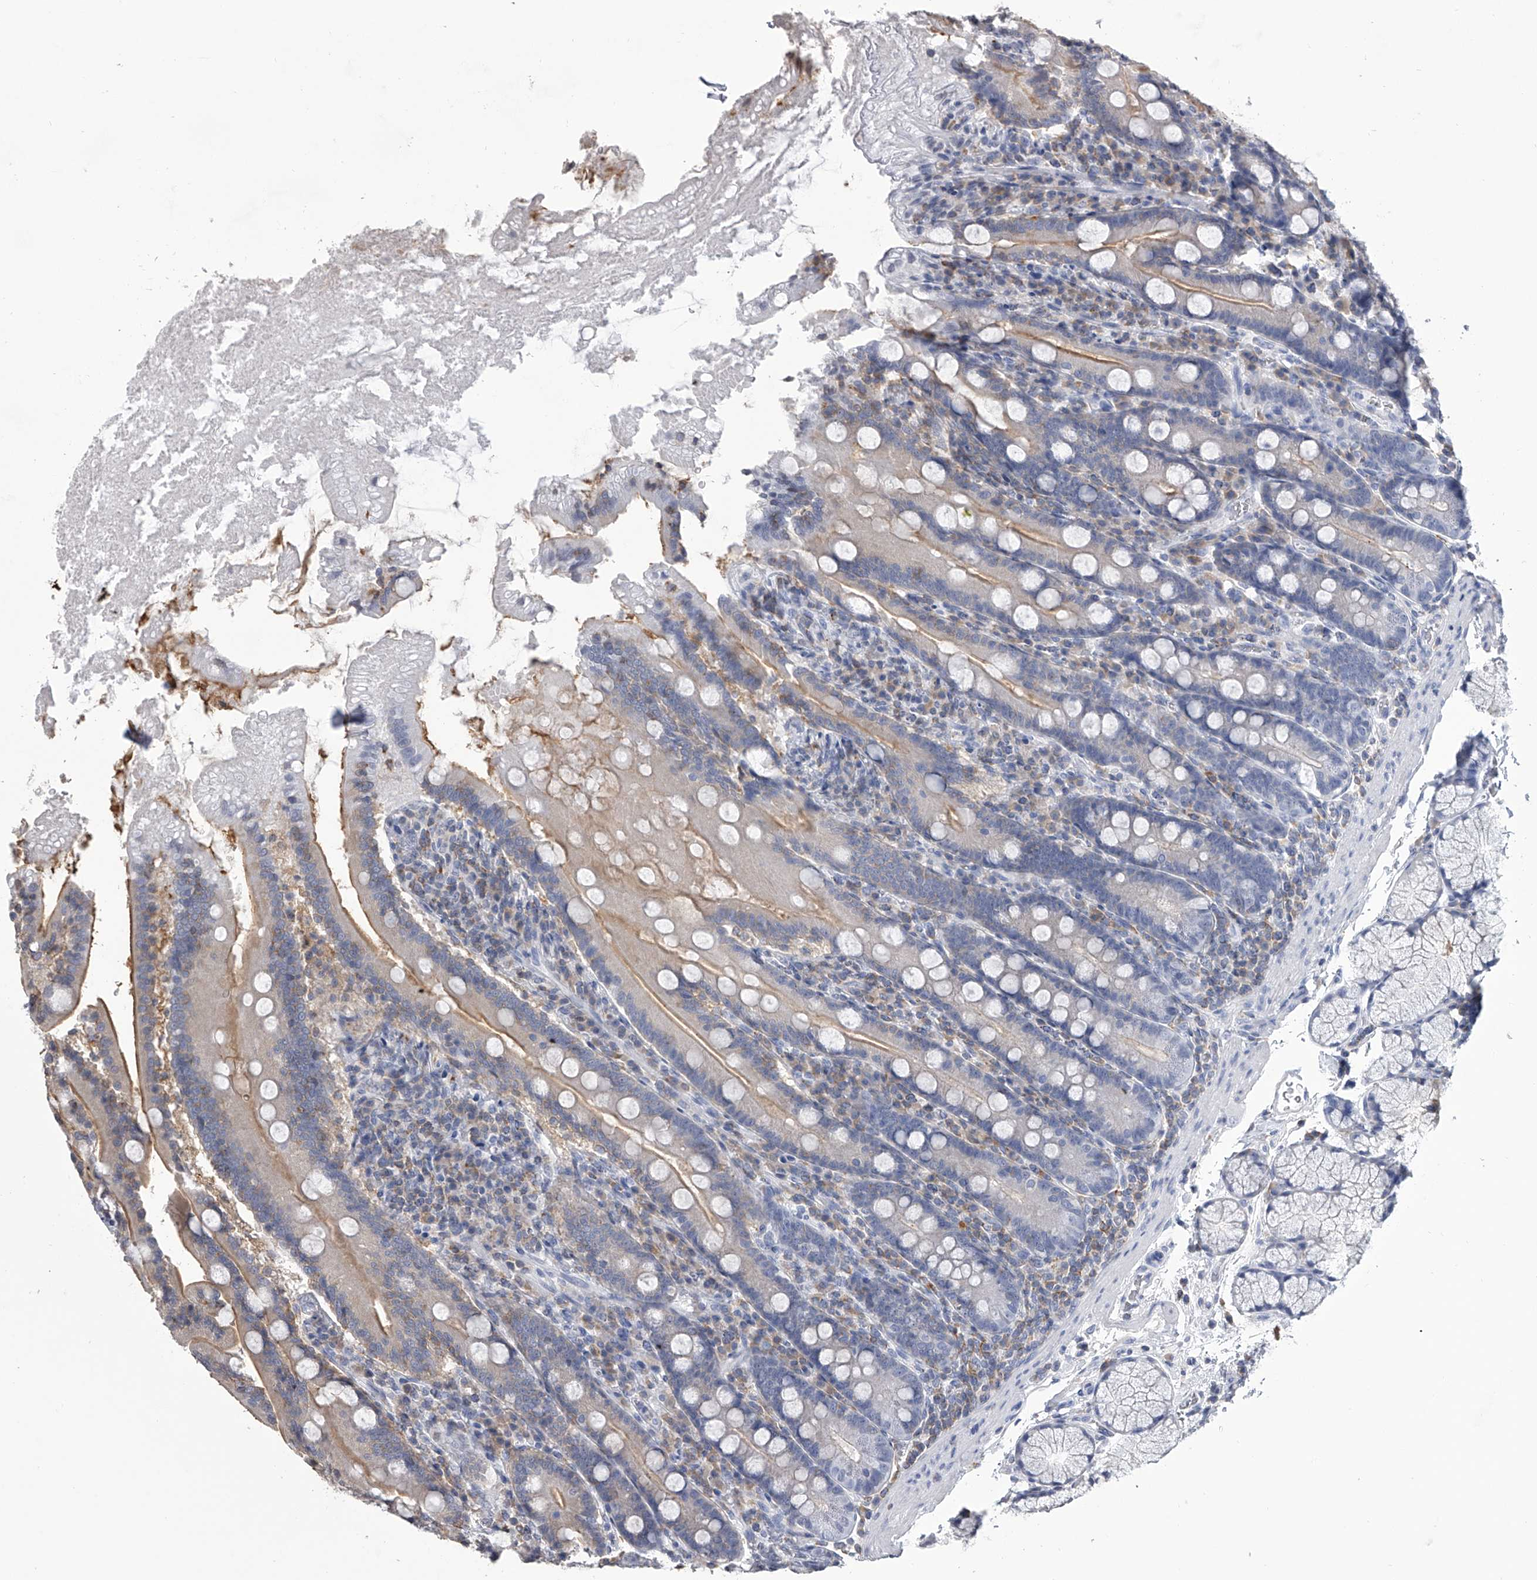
{"staining": {"intensity": "moderate", "quantity": "<25%", "location": "cytoplasmic/membranous"}, "tissue": "duodenum", "cell_type": "Glandular cells", "image_type": "normal", "snomed": [{"axis": "morphology", "description": "Normal tissue, NOS"}, {"axis": "topography", "description": "Duodenum"}], "caption": "About <25% of glandular cells in benign human duodenum show moderate cytoplasmic/membranous protein staining as visualized by brown immunohistochemical staining.", "gene": "TASP1", "patient": {"sex": "male", "age": 35}}